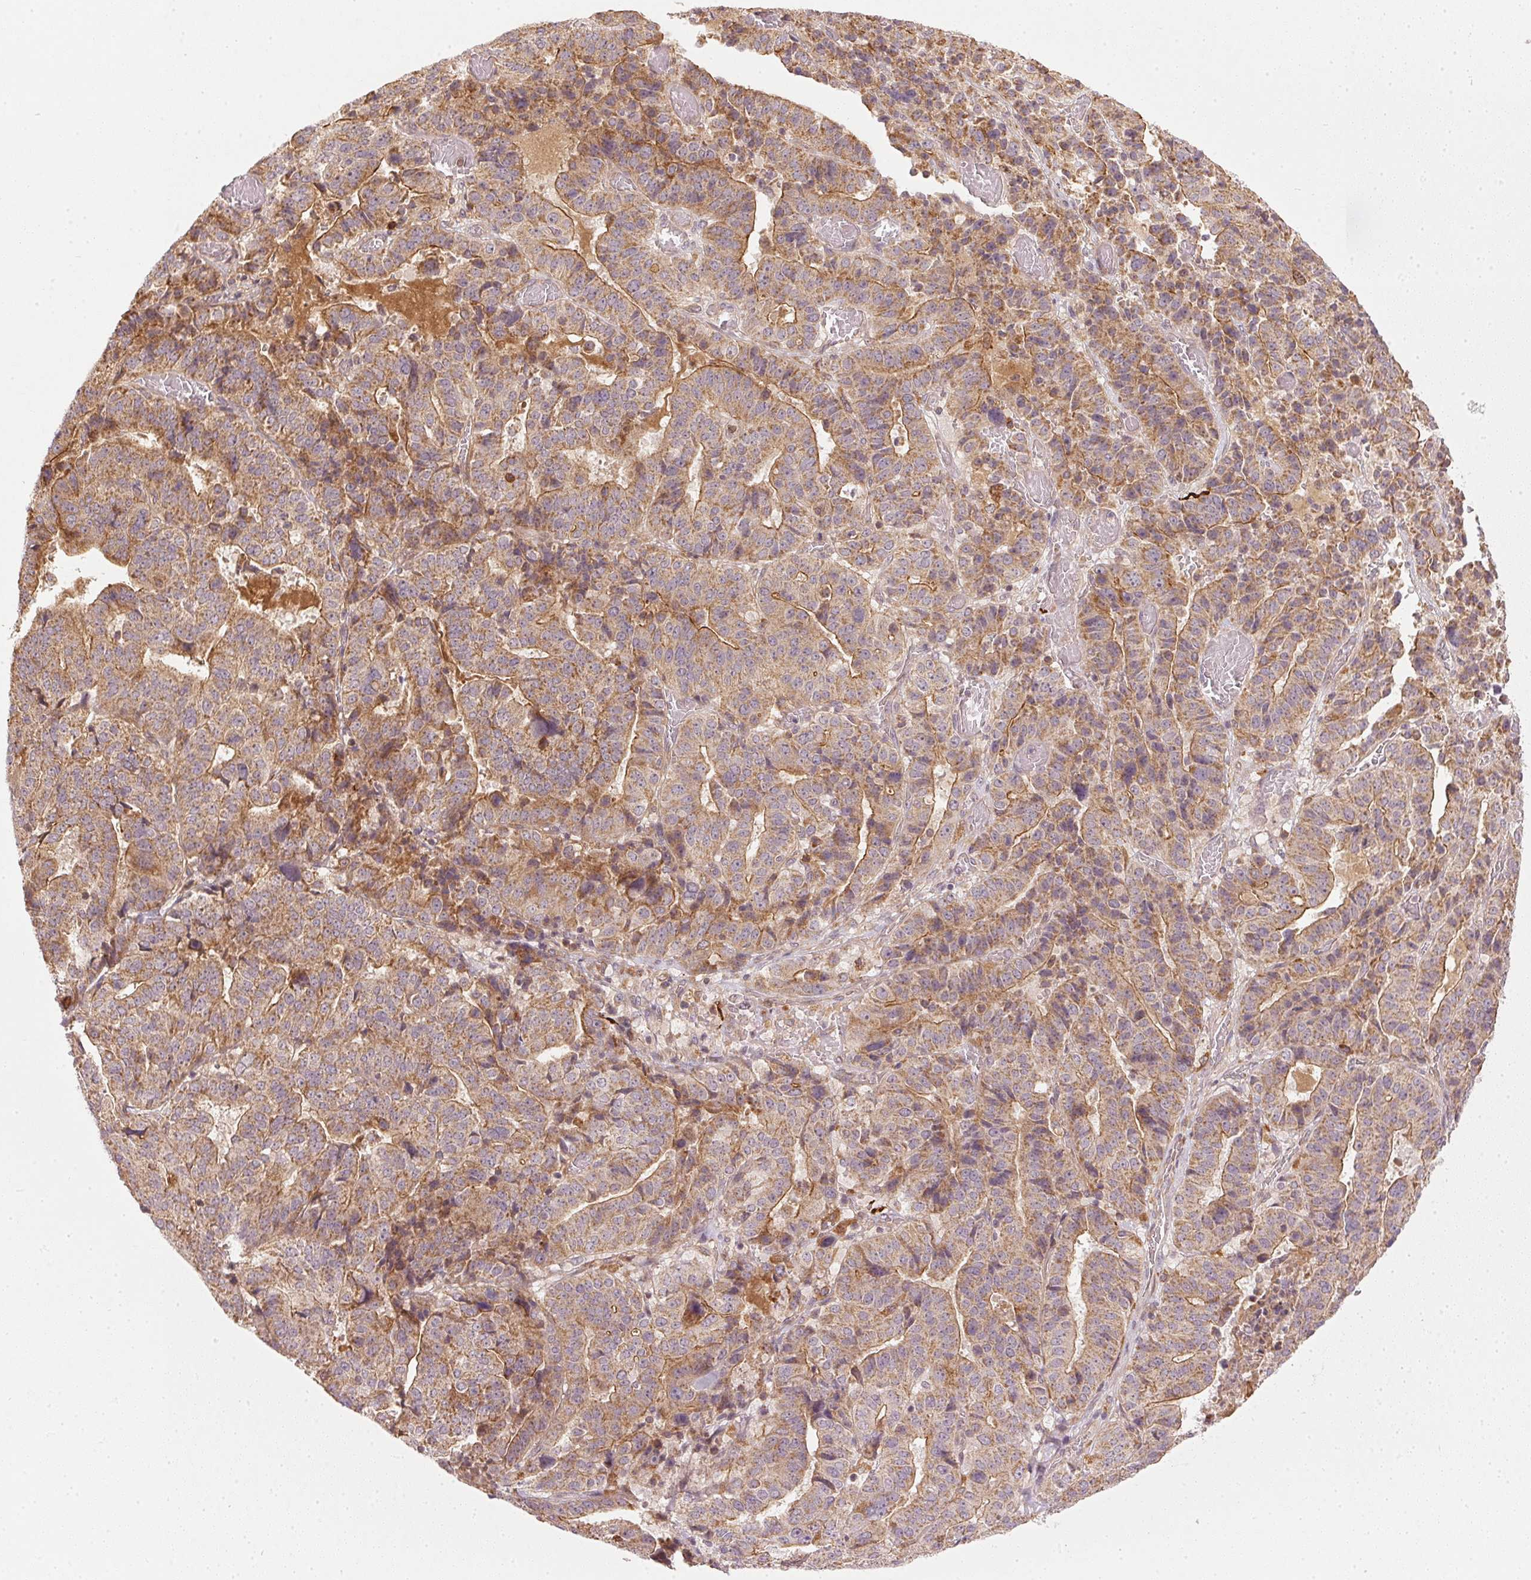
{"staining": {"intensity": "moderate", "quantity": ">75%", "location": "cytoplasmic/membranous"}, "tissue": "stomach cancer", "cell_type": "Tumor cells", "image_type": "cancer", "snomed": [{"axis": "morphology", "description": "Adenocarcinoma, NOS"}, {"axis": "topography", "description": "Stomach"}], "caption": "Adenocarcinoma (stomach) stained for a protein exhibits moderate cytoplasmic/membranous positivity in tumor cells.", "gene": "NADK2", "patient": {"sex": "male", "age": 48}}